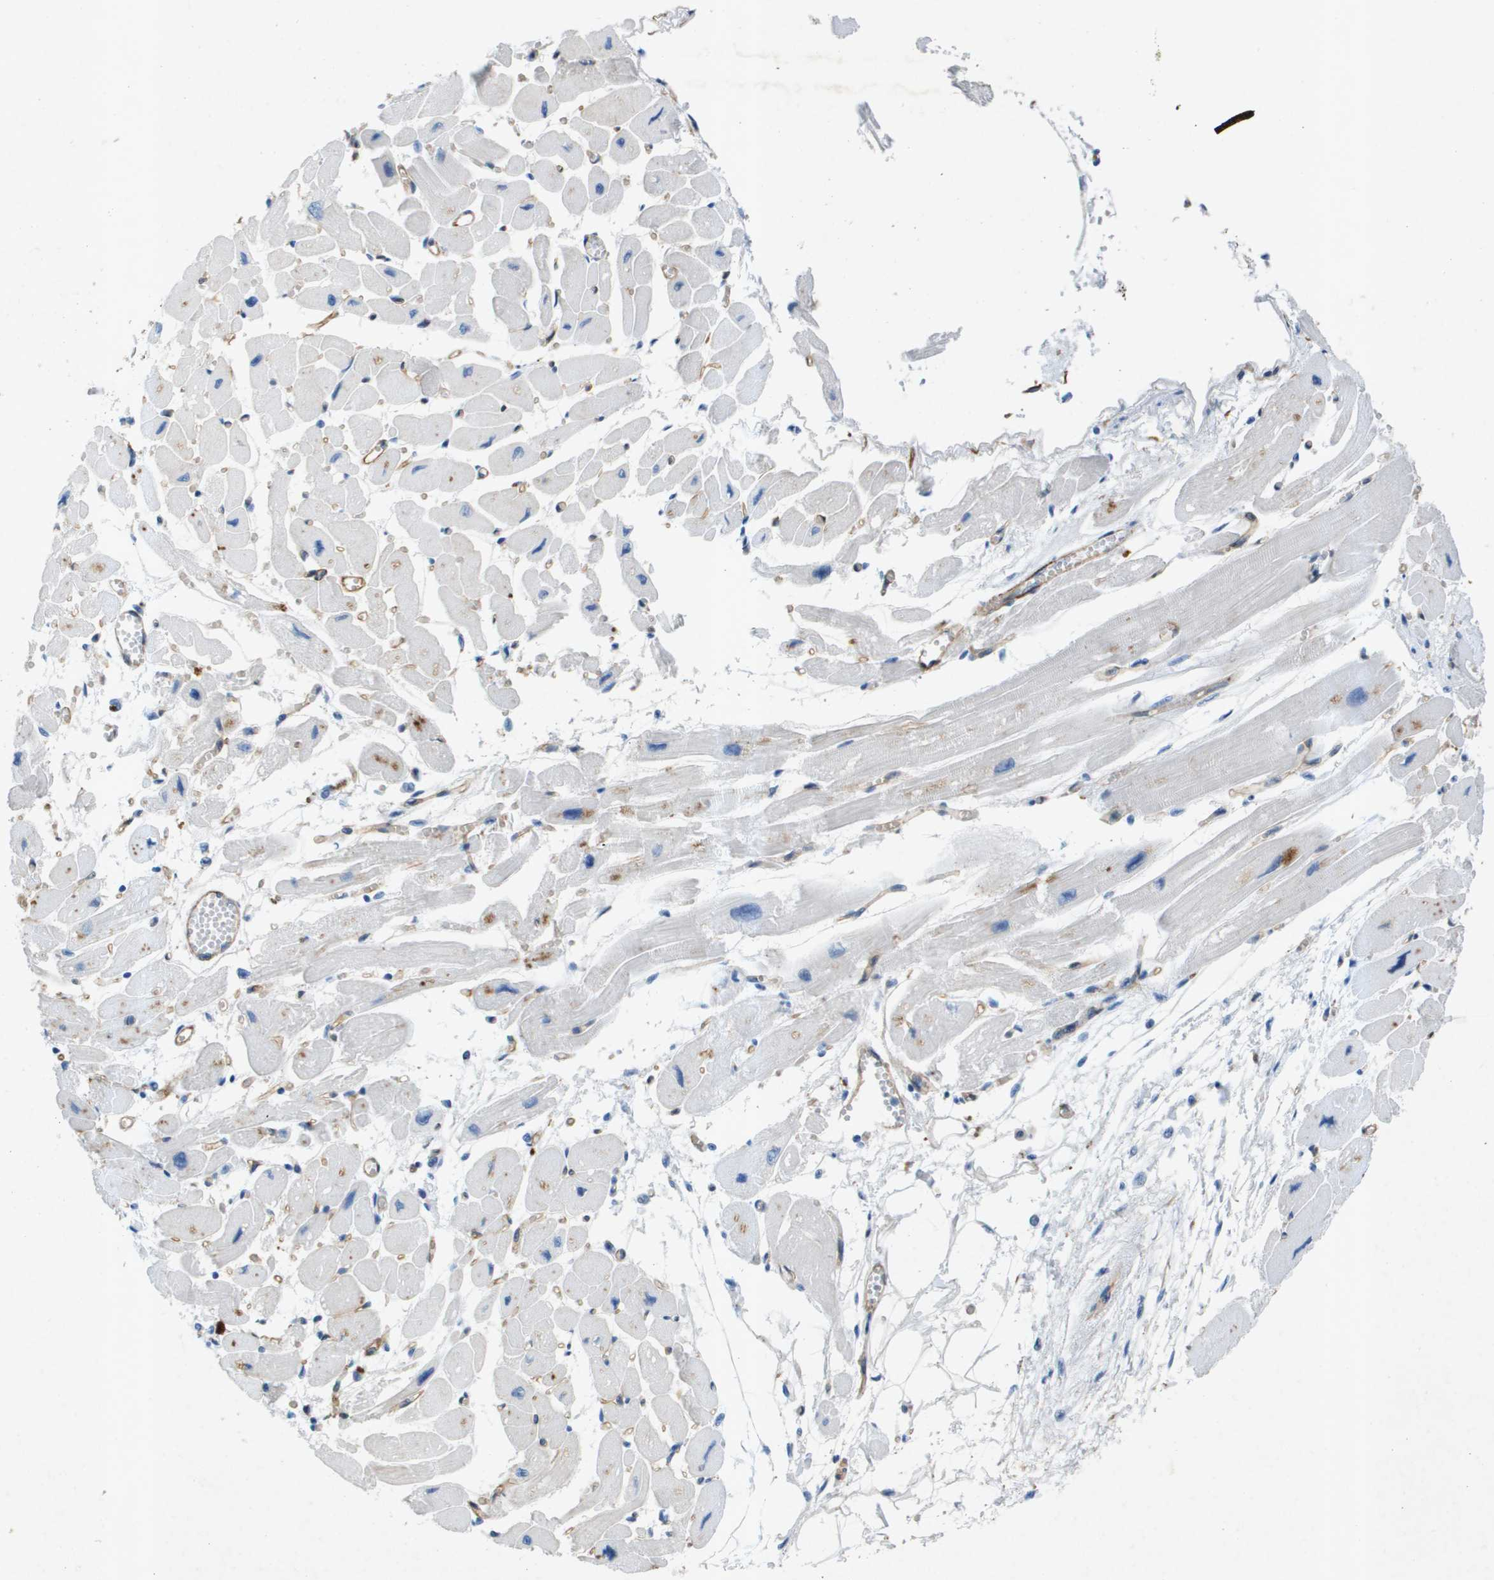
{"staining": {"intensity": "moderate", "quantity": "<25%", "location": "cytoplasmic/membranous"}, "tissue": "heart muscle", "cell_type": "Cardiomyocytes", "image_type": "normal", "snomed": [{"axis": "morphology", "description": "Normal tissue, NOS"}, {"axis": "topography", "description": "Heart"}], "caption": "High-power microscopy captured an immunohistochemistry (IHC) histopathology image of benign heart muscle, revealing moderate cytoplasmic/membranous expression in about <25% of cardiomyocytes.", "gene": "ITGA6", "patient": {"sex": "female", "age": 54}}